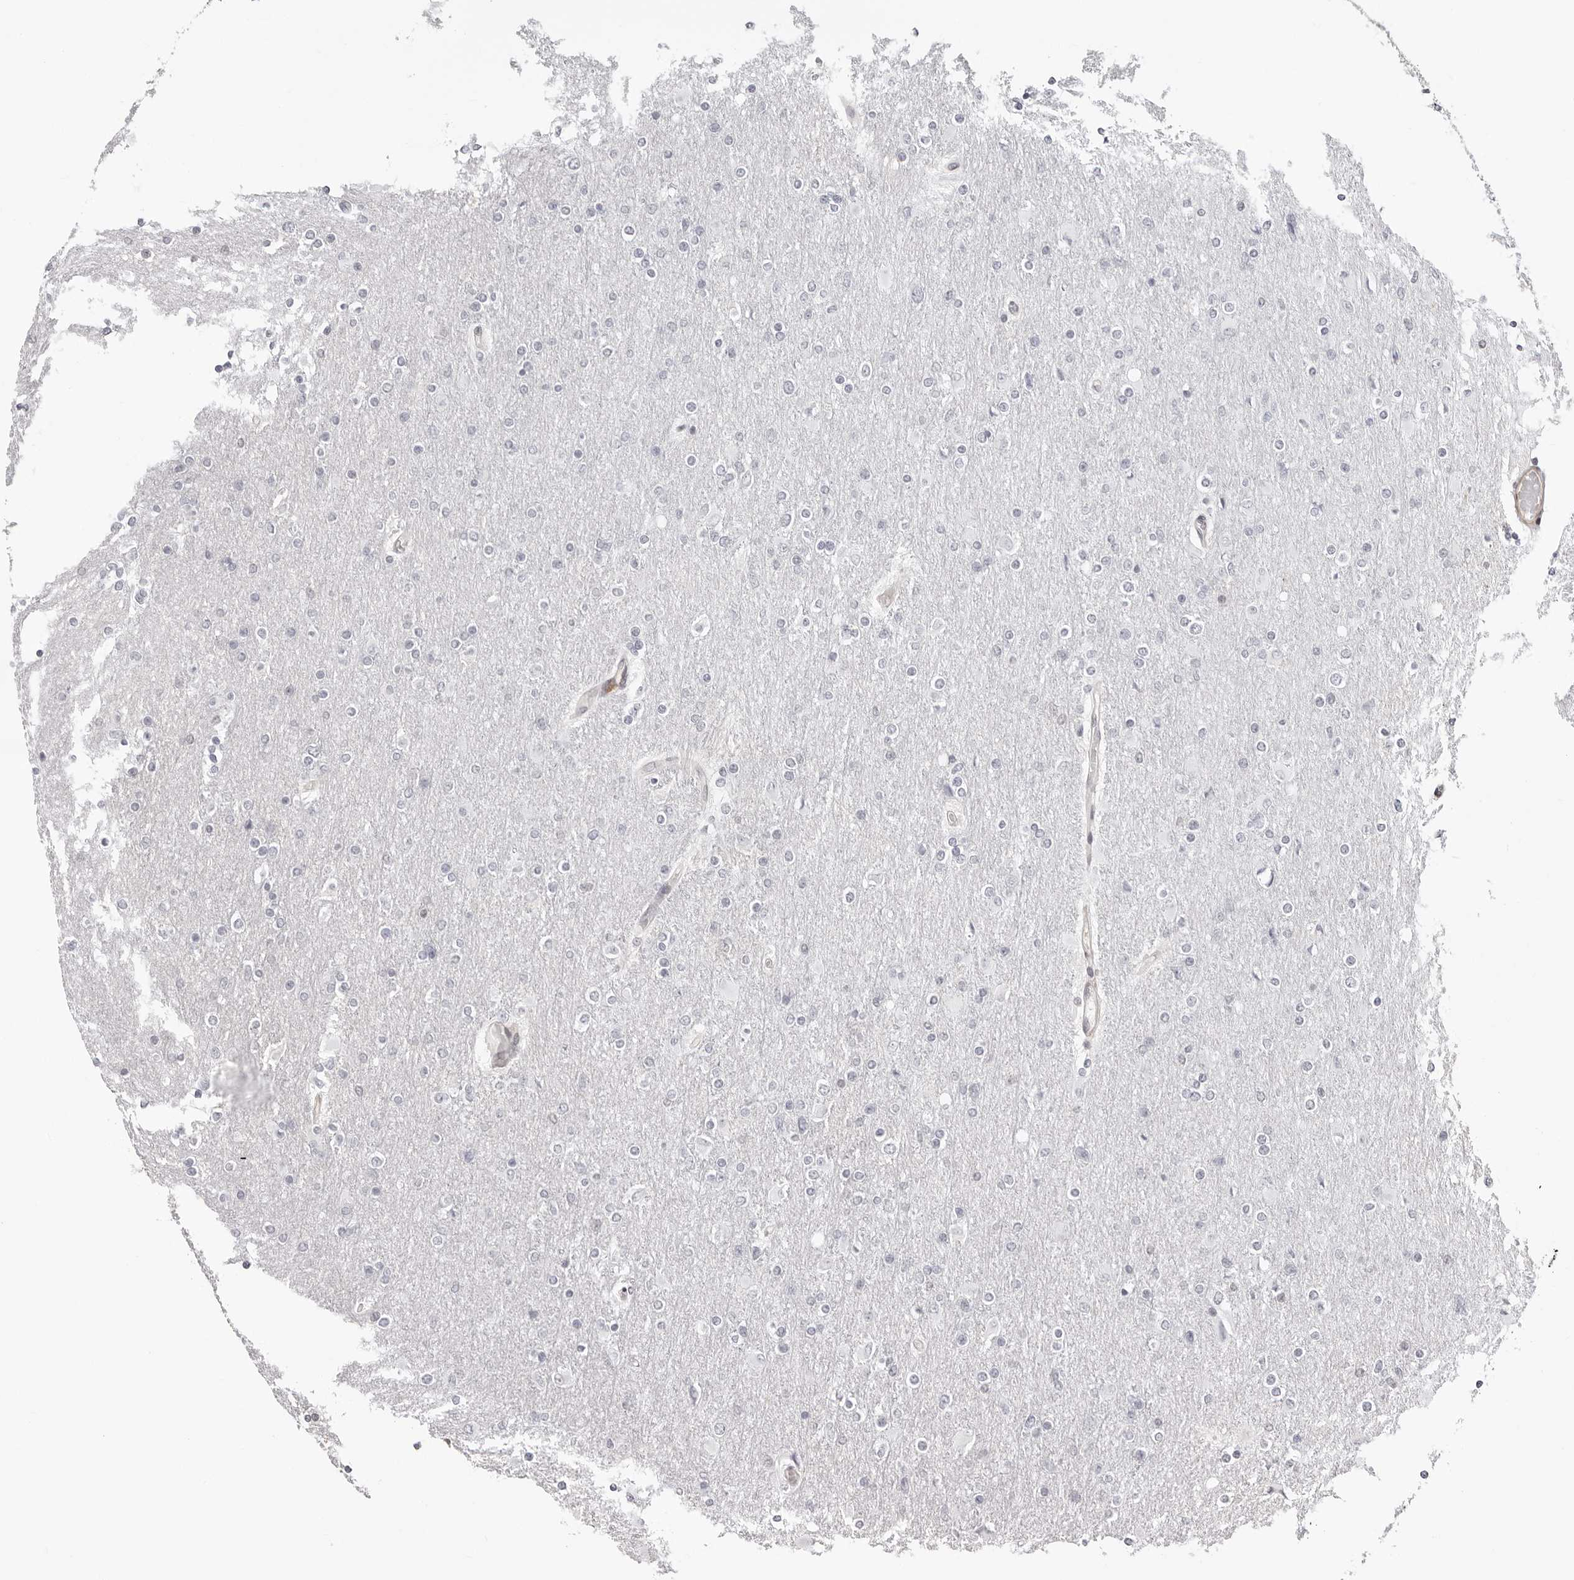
{"staining": {"intensity": "negative", "quantity": "none", "location": "none"}, "tissue": "glioma", "cell_type": "Tumor cells", "image_type": "cancer", "snomed": [{"axis": "morphology", "description": "Glioma, malignant, High grade"}, {"axis": "topography", "description": "Cerebral cortex"}], "caption": "Immunohistochemical staining of high-grade glioma (malignant) exhibits no significant expression in tumor cells. (Stains: DAB (3,3'-diaminobenzidine) IHC with hematoxylin counter stain, Microscopy: brightfield microscopy at high magnification).", "gene": "UNK", "patient": {"sex": "female", "age": 36}}